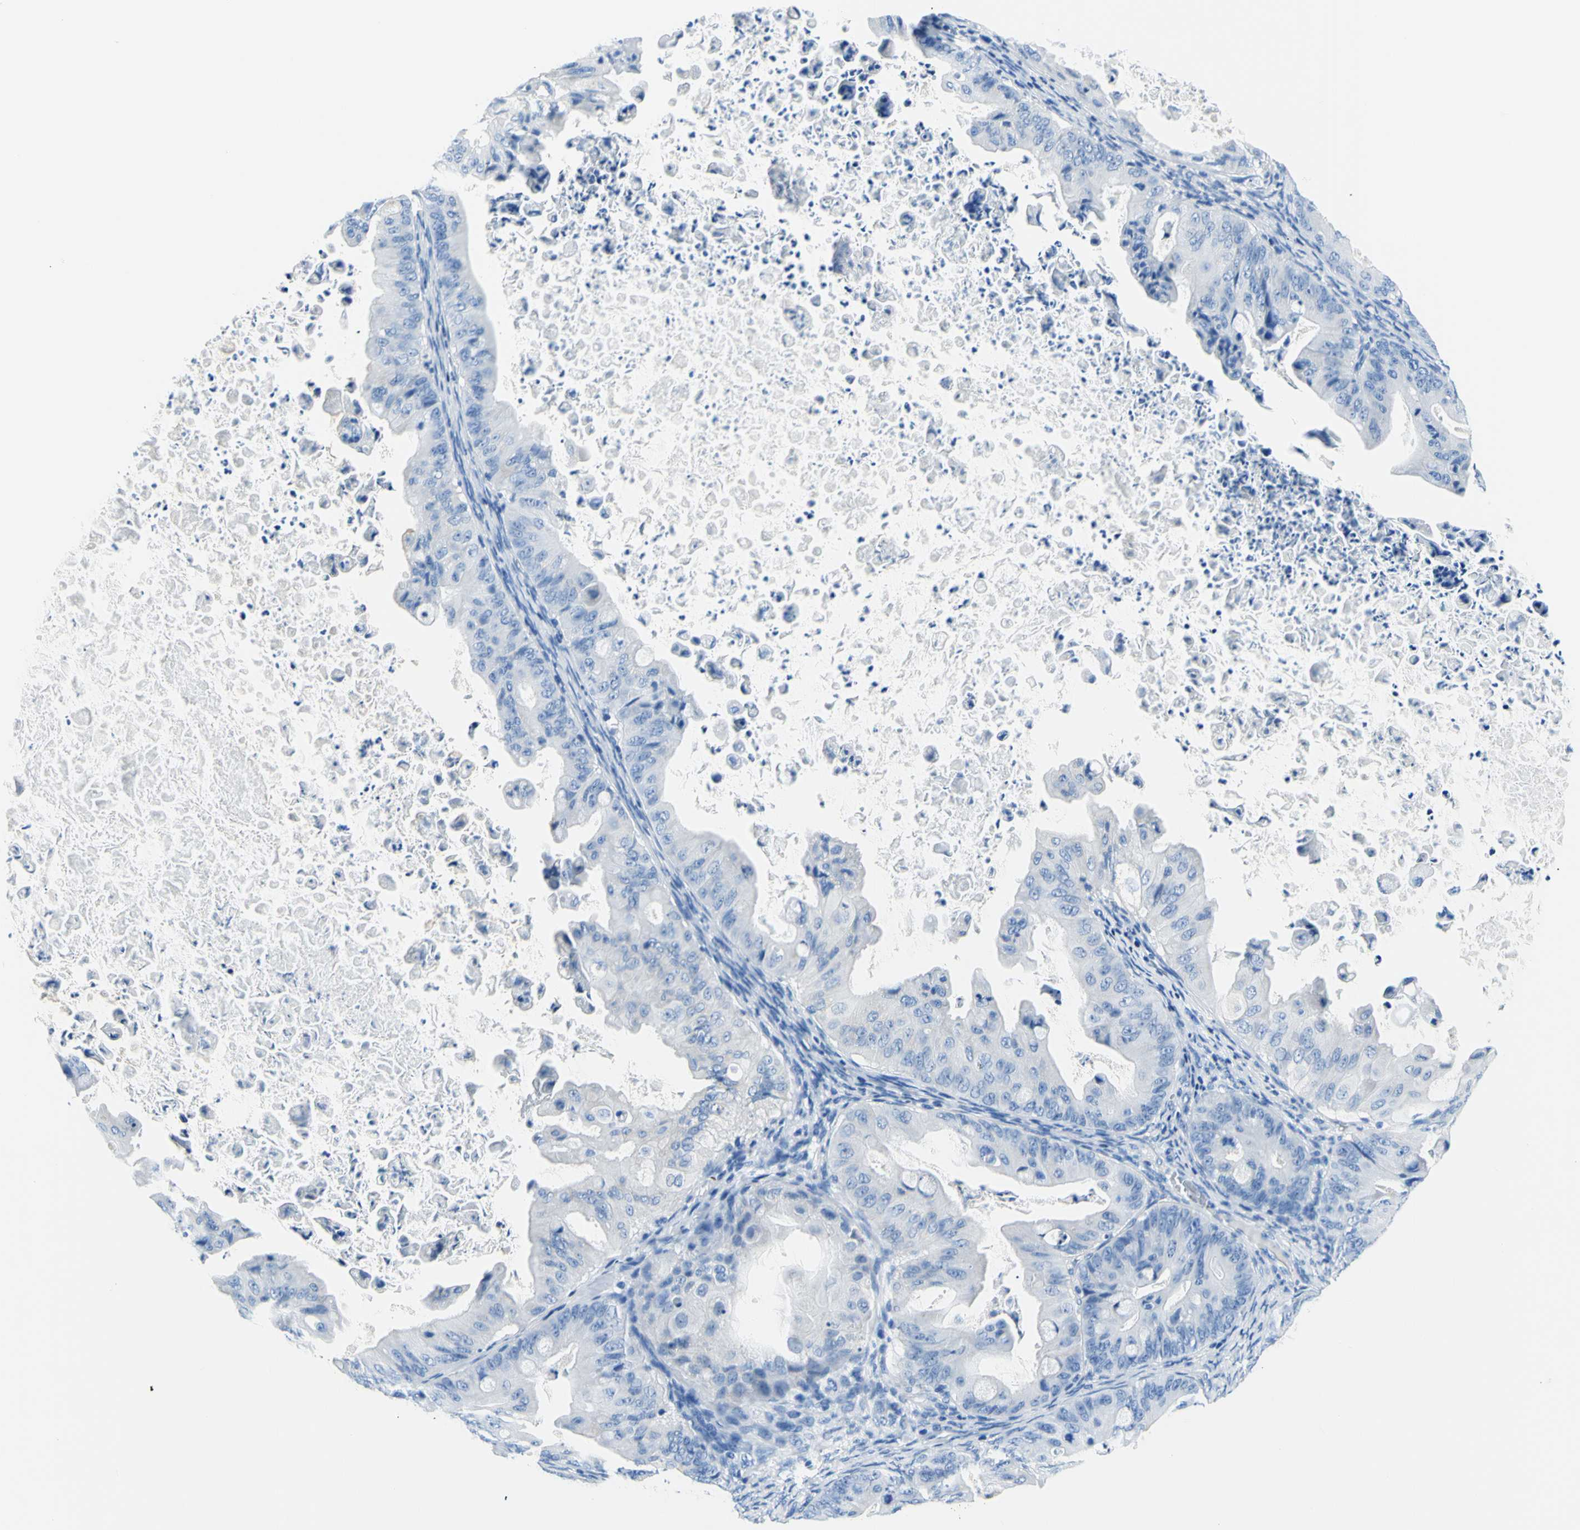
{"staining": {"intensity": "negative", "quantity": "none", "location": "none"}, "tissue": "ovarian cancer", "cell_type": "Tumor cells", "image_type": "cancer", "snomed": [{"axis": "morphology", "description": "Cystadenocarcinoma, mucinous, NOS"}, {"axis": "topography", "description": "Ovary"}], "caption": "IHC image of ovarian cancer (mucinous cystadenocarcinoma) stained for a protein (brown), which demonstrates no expression in tumor cells. (Immunohistochemistry, brightfield microscopy, high magnification).", "gene": "MYH2", "patient": {"sex": "female", "age": 37}}